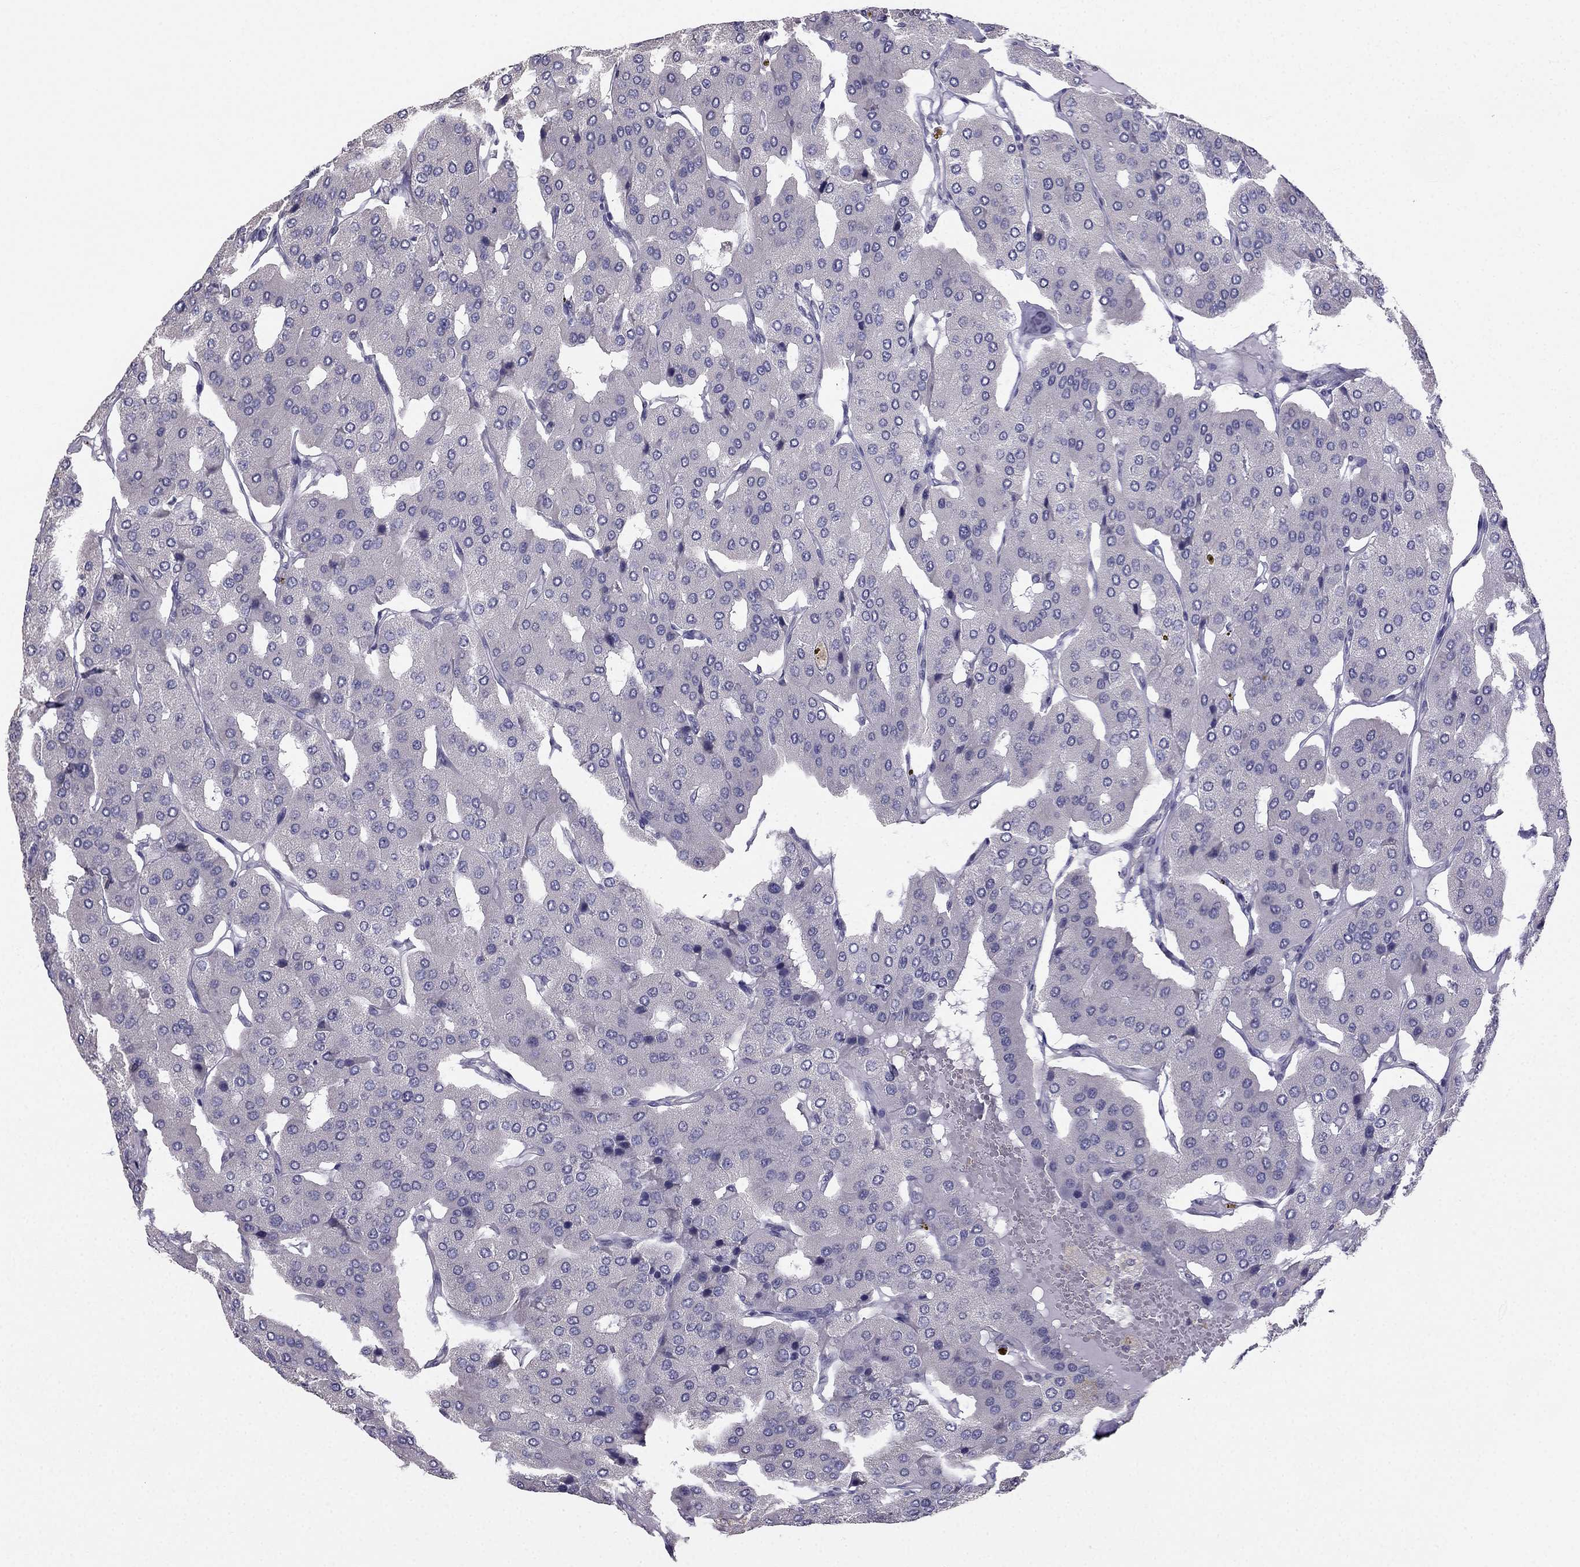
{"staining": {"intensity": "negative", "quantity": "none", "location": "none"}, "tissue": "parathyroid gland", "cell_type": "Glandular cells", "image_type": "normal", "snomed": [{"axis": "morphology", "description": "Normal tissue, NOS"}, {"axis": "morphology", "description": "Adenoma, NOS"}, {"axis": "topography", "description": "Parathyroid gland"}], "caption": "Immunohistochemistry micrograph of benign parathyroid gland: human parathyroid gland stained with DAB (3,3'-diaminobenzidine) reveals no significant protein staining in glandular cells.", "gene": "HSFX1", "patient": {"sex": "female", "age": 86}}